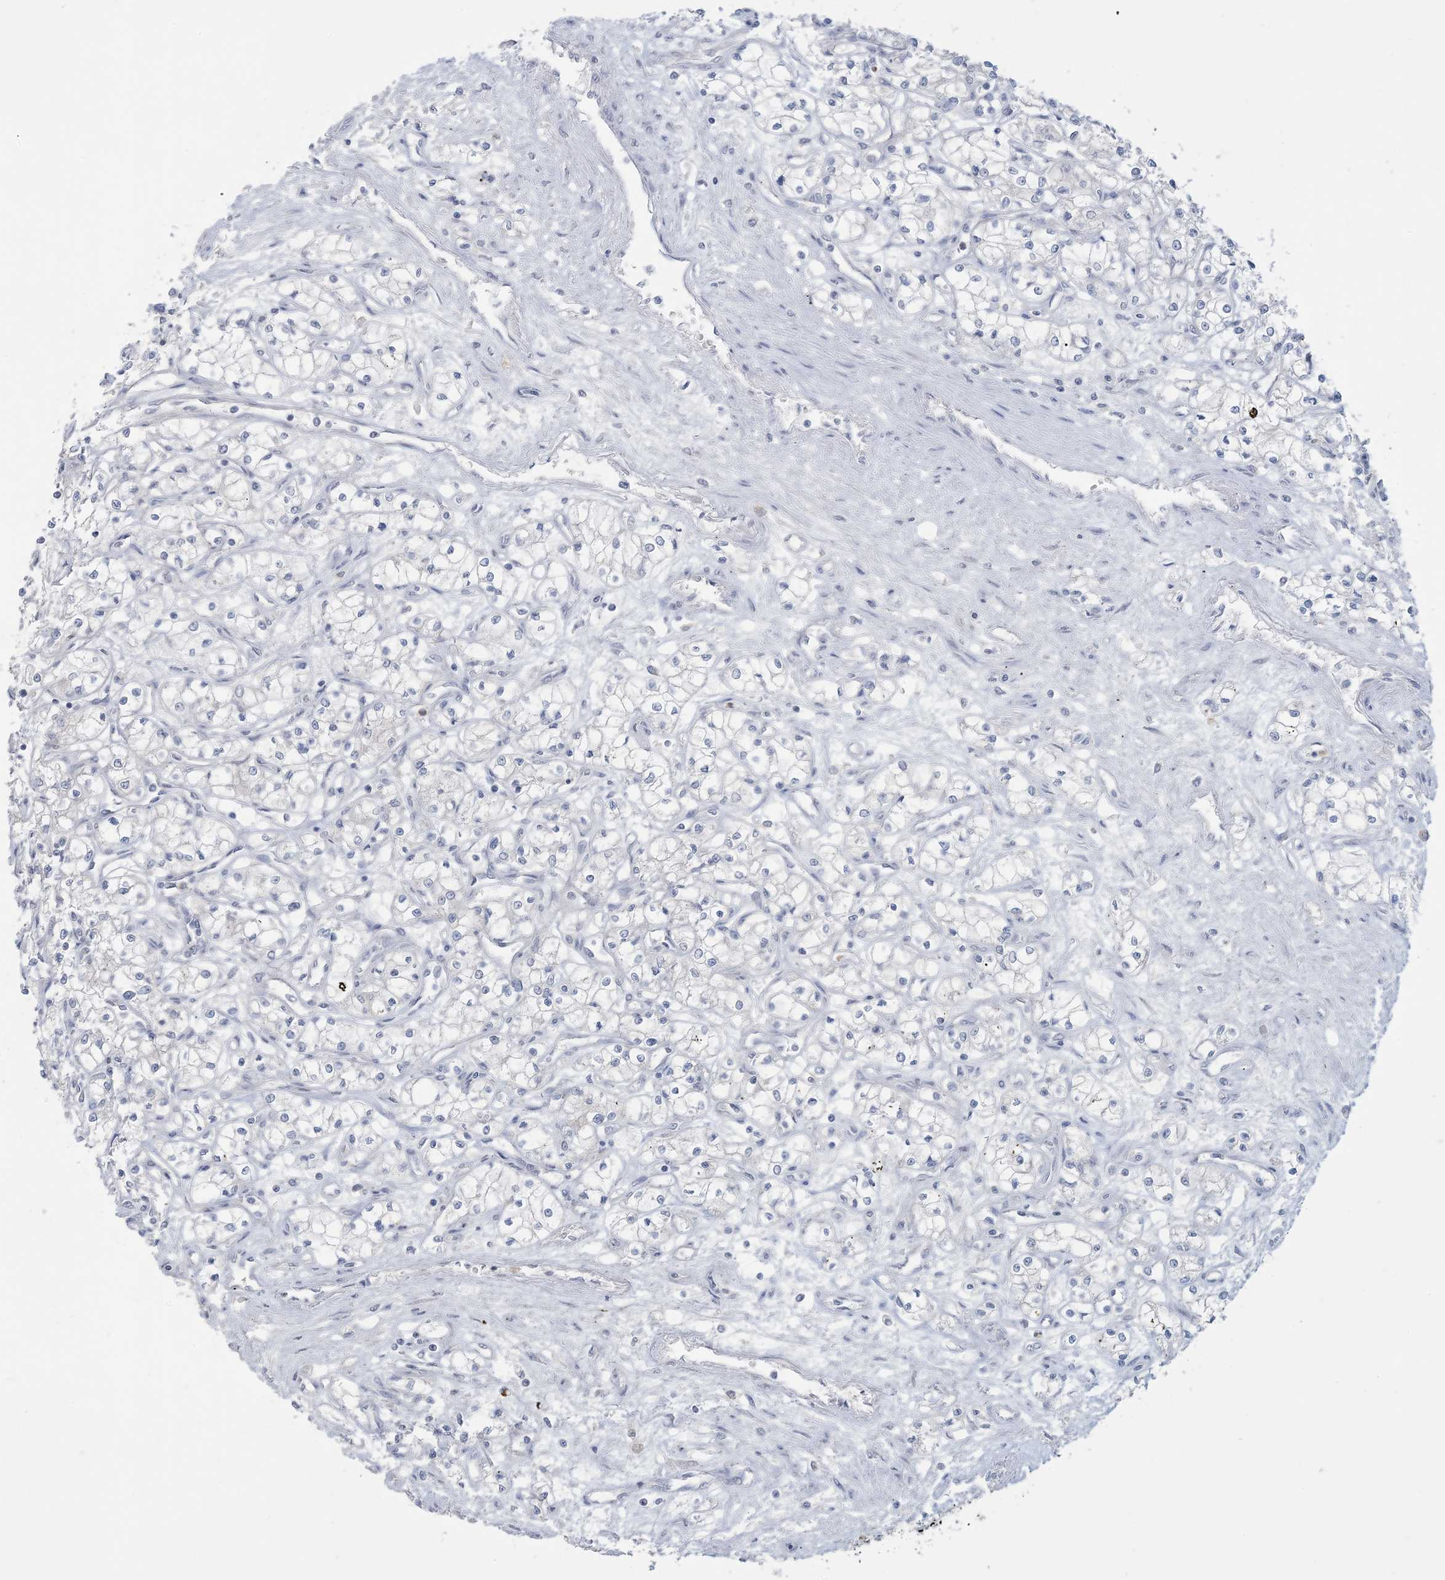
{"staining": {"intensity": "negative", "quantity": "none", "location": "none"}, "tissue": "renal cancer", "cell_type": "Tumor cells", "image_type": "cancer", "snomed": [{"axis": "morphology", "description": "Adenocarcinoma, NOS"}, {"axis": "topography", "description": "Kidney"}], "caption": "The histopathology image displays no staining of tumor cells in renal cancer (adenocarcinoma). (Stains: DAB IHC with hematoxylin counter stain, Microscopy: brightfield microscopy at high magnification).", "gene": "KIF3A", "patient": {"sex": "male", "age": 59}}